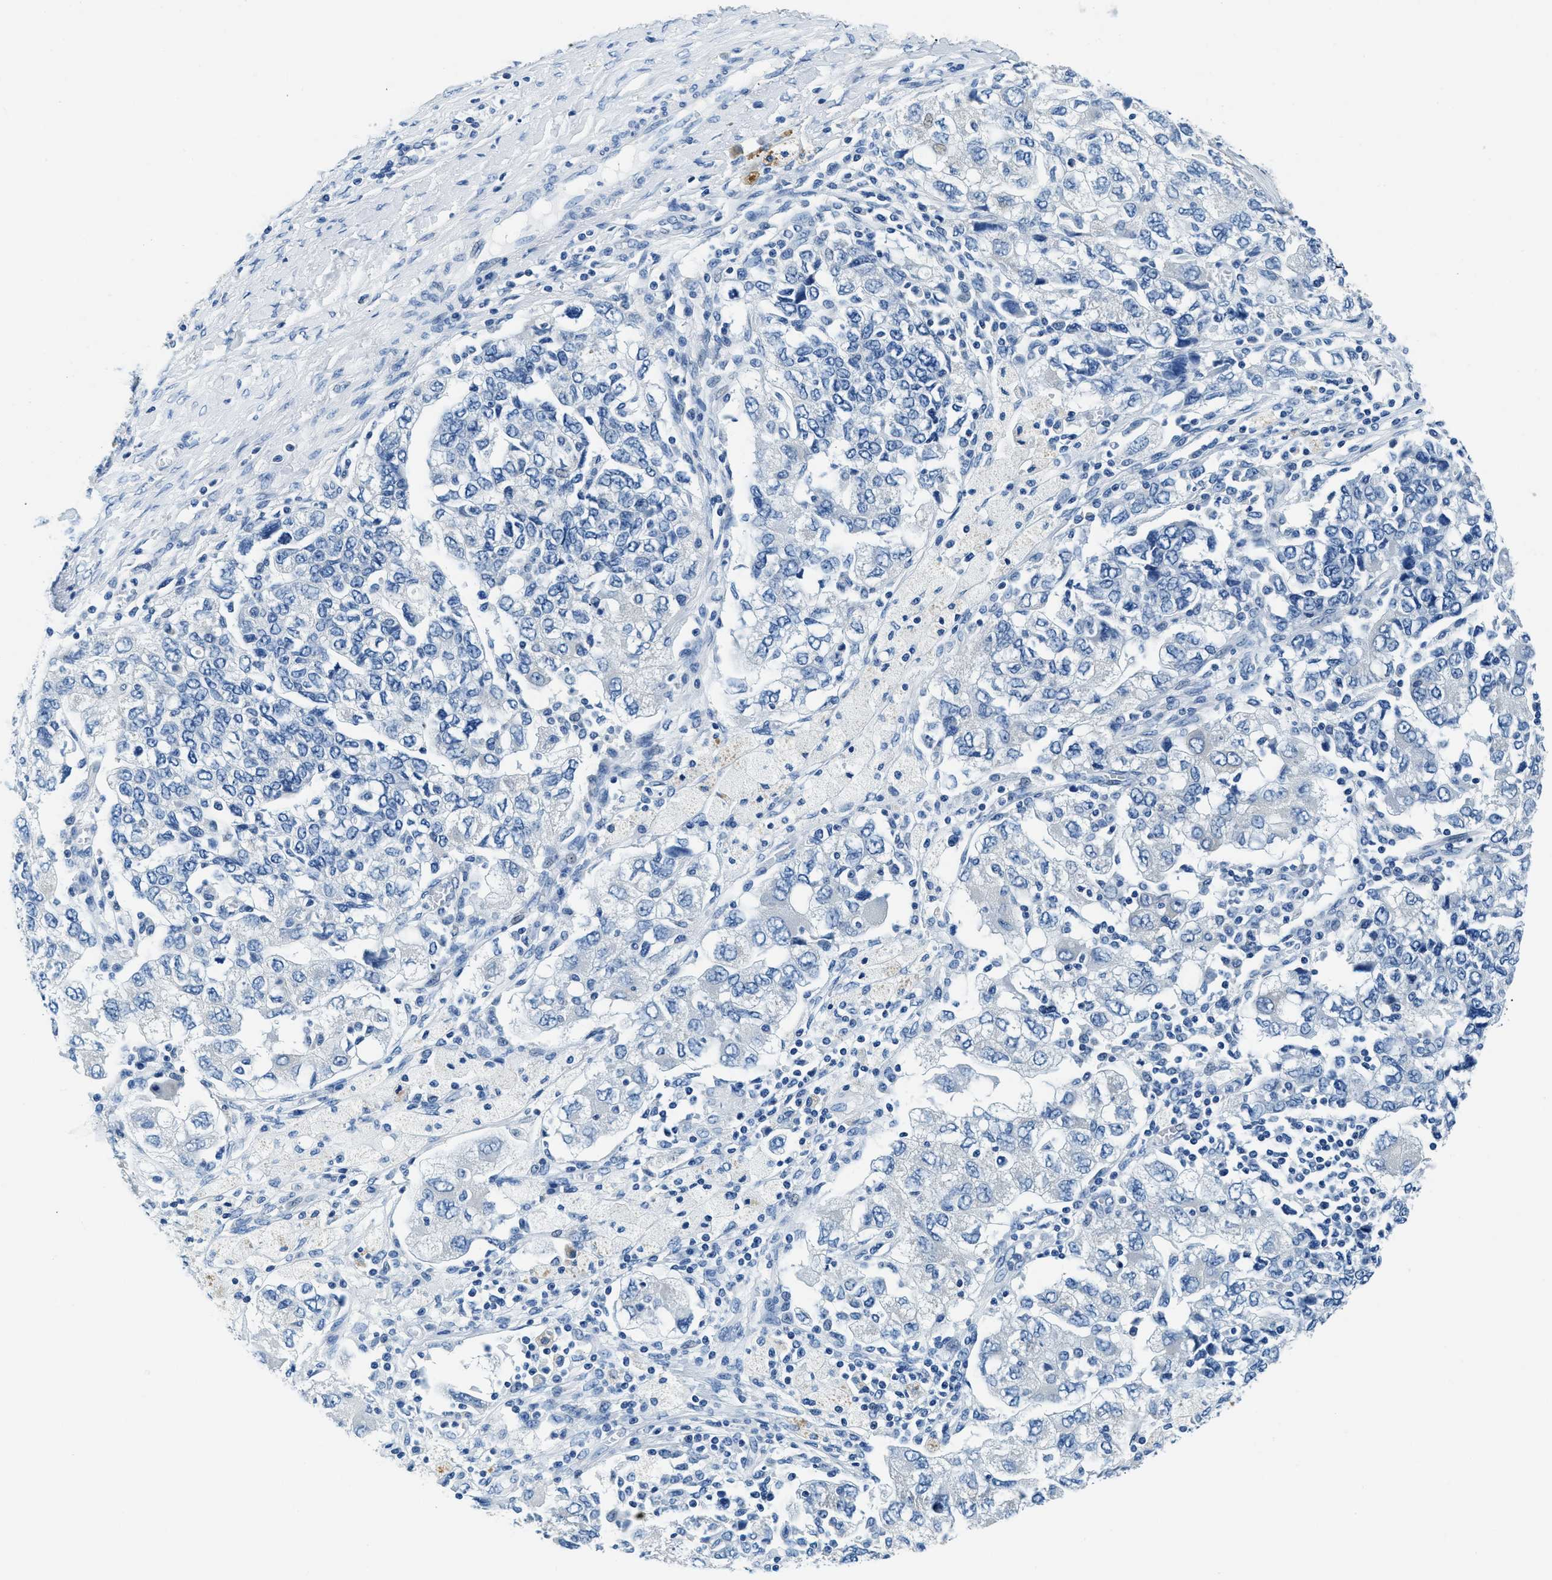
{"staining": {"intensity": "negative", "quantity": "none", "location": "none"}, "tissue": "ovarian cancer", "cell_type": "Tumor cells", "image_type": "cancer", "snomed": [{"axis": "morphology", "description": "Carcinoma, NOS"}, {"axis": "morphology", "description": "Cystadenocarcinoma, serous, NOS"}, {"axis": "topography", "description": "Ovary"}], "caption": "This is an immunohistochemistry micrograph of human ovarian carcinoma. There is no staining in tumor cells.", "gene": "UBAC2", "patient": {"sex": "female", "age": 69}}